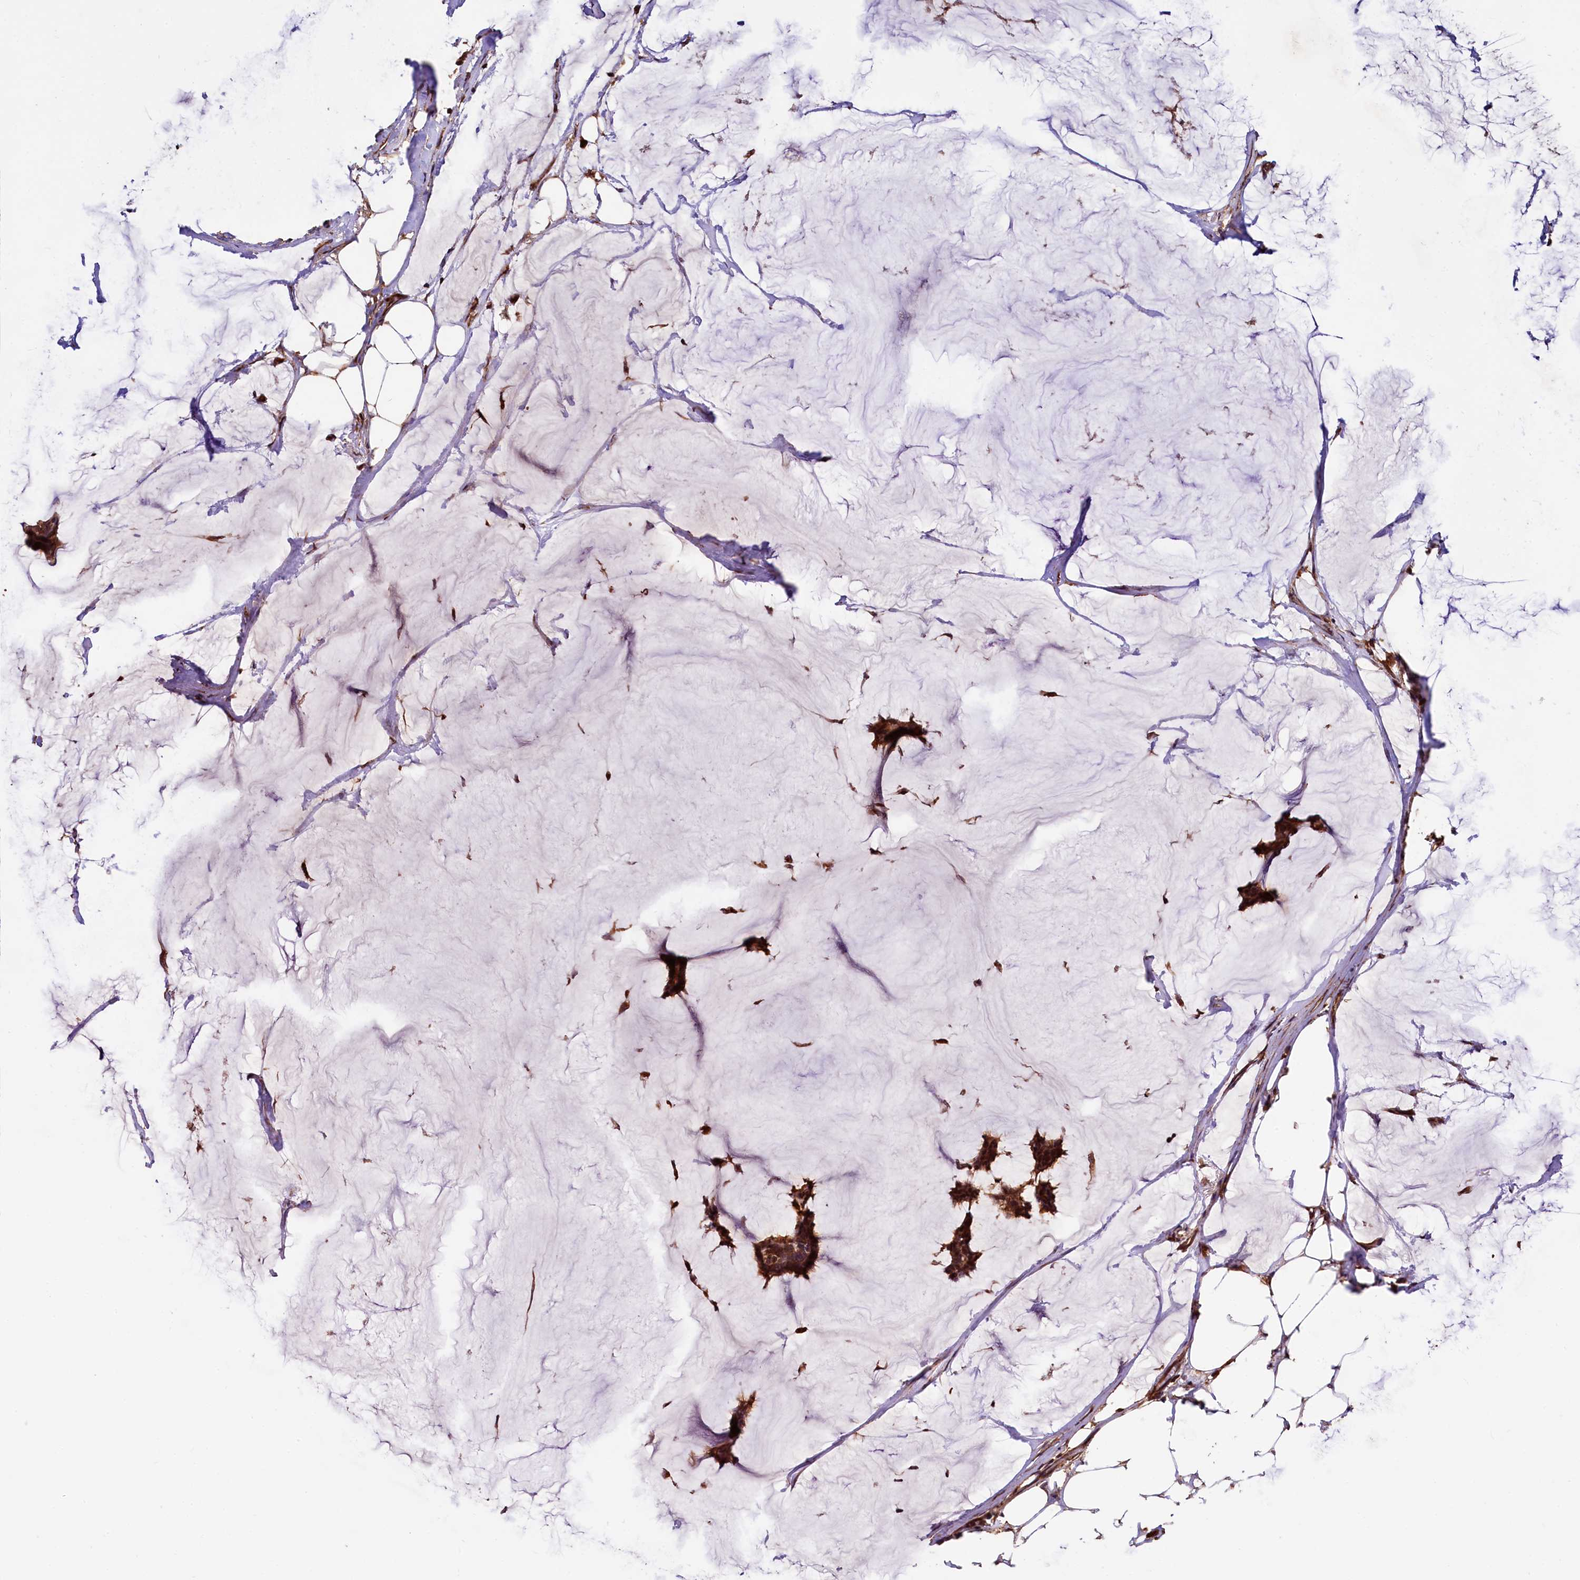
{"staining": {"intensity": "strong", "quantity": ">75%", "location": "cytoplasmic/membranous"}, "tissue": "breast cancer", "cell_type": "Tumor cells", "image_type": "cancer", "snomed": [{"axis": "morphology", "description": "Duct carcinoma"}, {"axis": "topography", "description": "Breast"}], "caption": "This is a histology image of IHC staining of breast cancer (invasive ductal carcinoma), which shows strong expression in the cytoplasmic/membranous of tumor cells.", "gene": "TBCEL", "patient": {"sex": "female", "age": 93}}